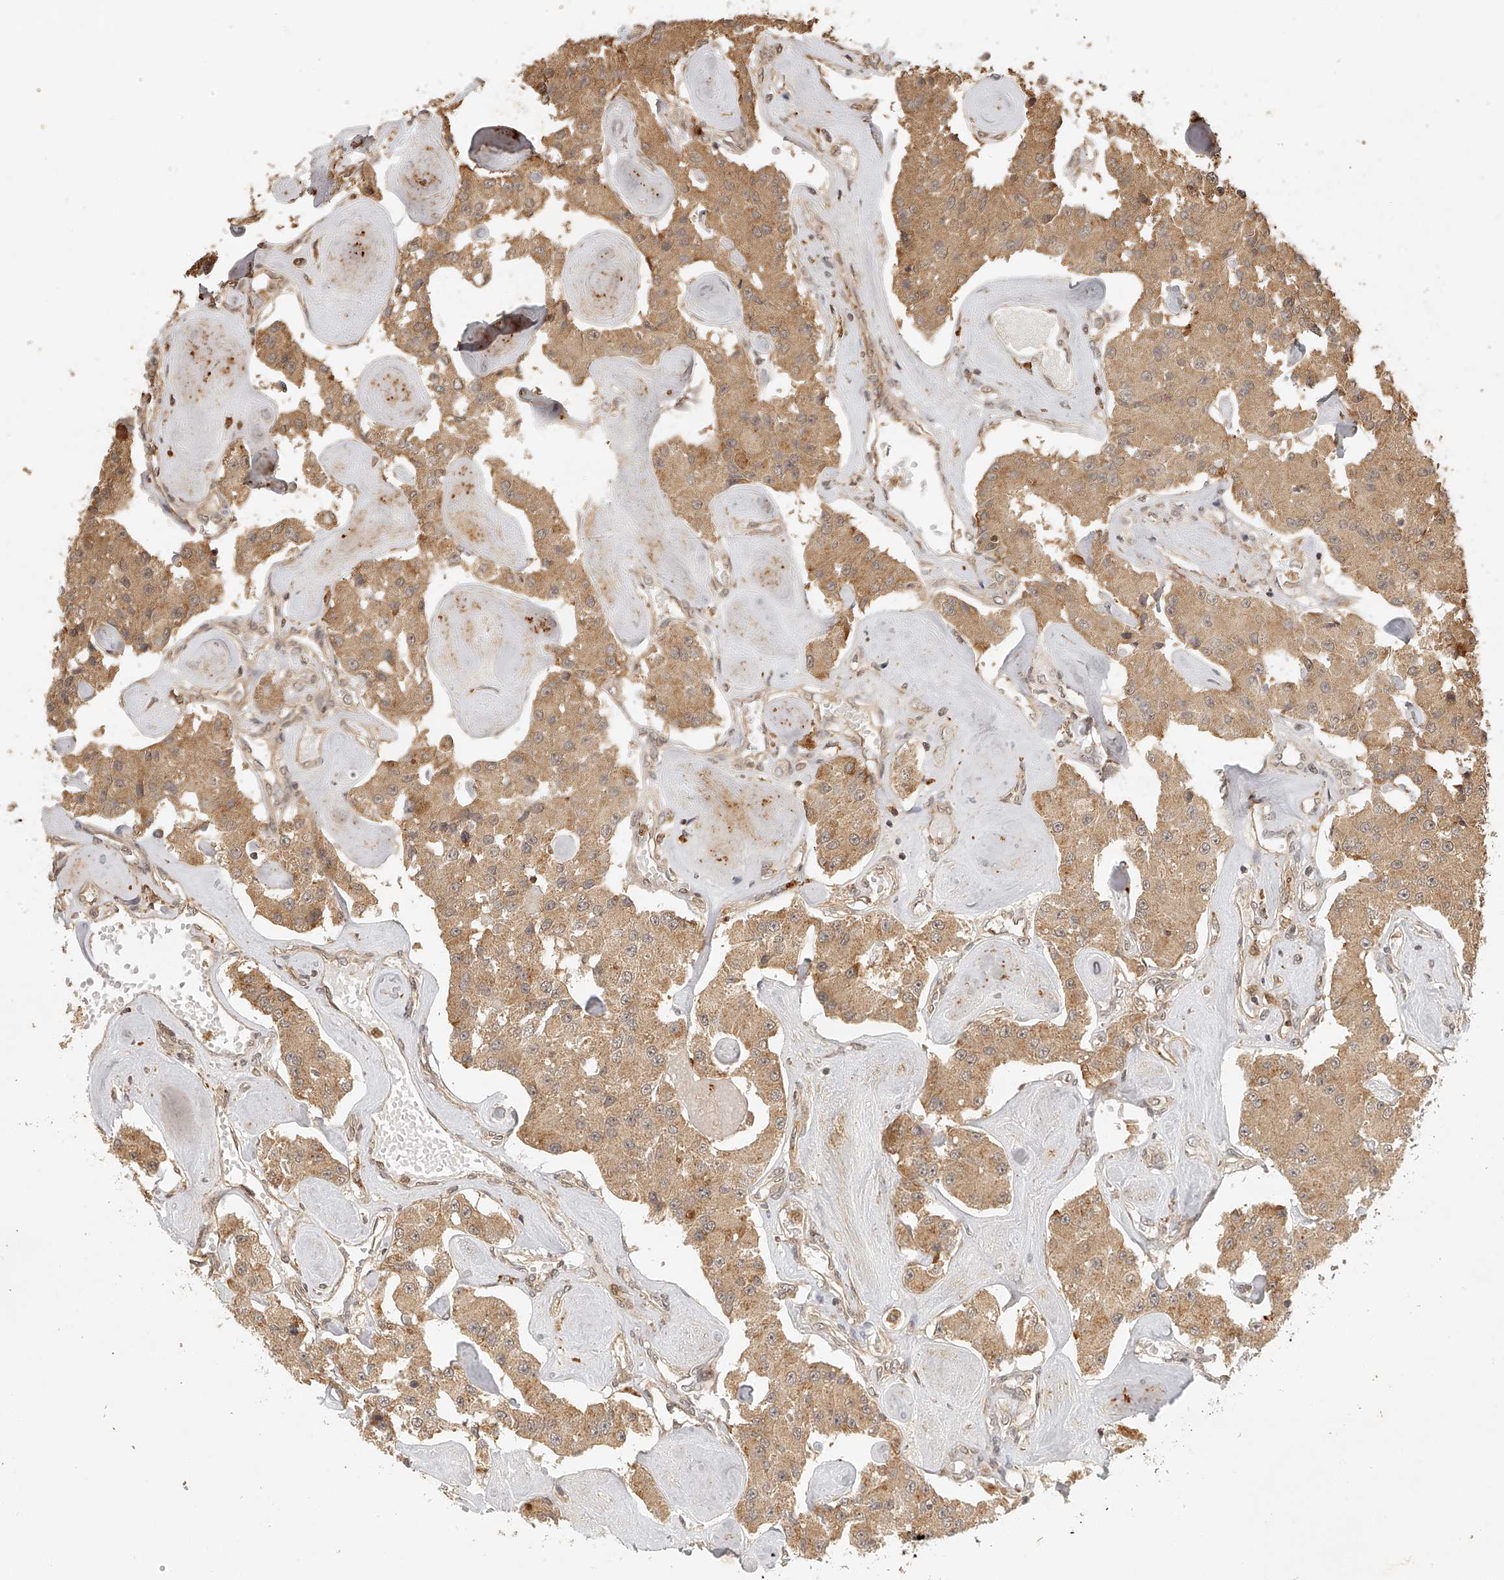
{"staining": {"intensity": "moderate", "quantity": ">75%", "location": "cytoplasmic/membranous"}, "tissue": "carcinoid", "cell_type": "Tumor cells", "image_type": "cancer", "snomed": [{"axis": "morphology", "description": "Carcinoid, malignant, NOS"}, {"axis": "topography", "description": "Pancreas"}], "caption": "Immunohistochemical staining of human malignant carcinoid exhibits medium levels of moderate cytoplasmic/membranous protein positivity in about >75% of tumor cells.", "gene": "BCL2L11", "patient": {"sex": "male", "age": 41}}